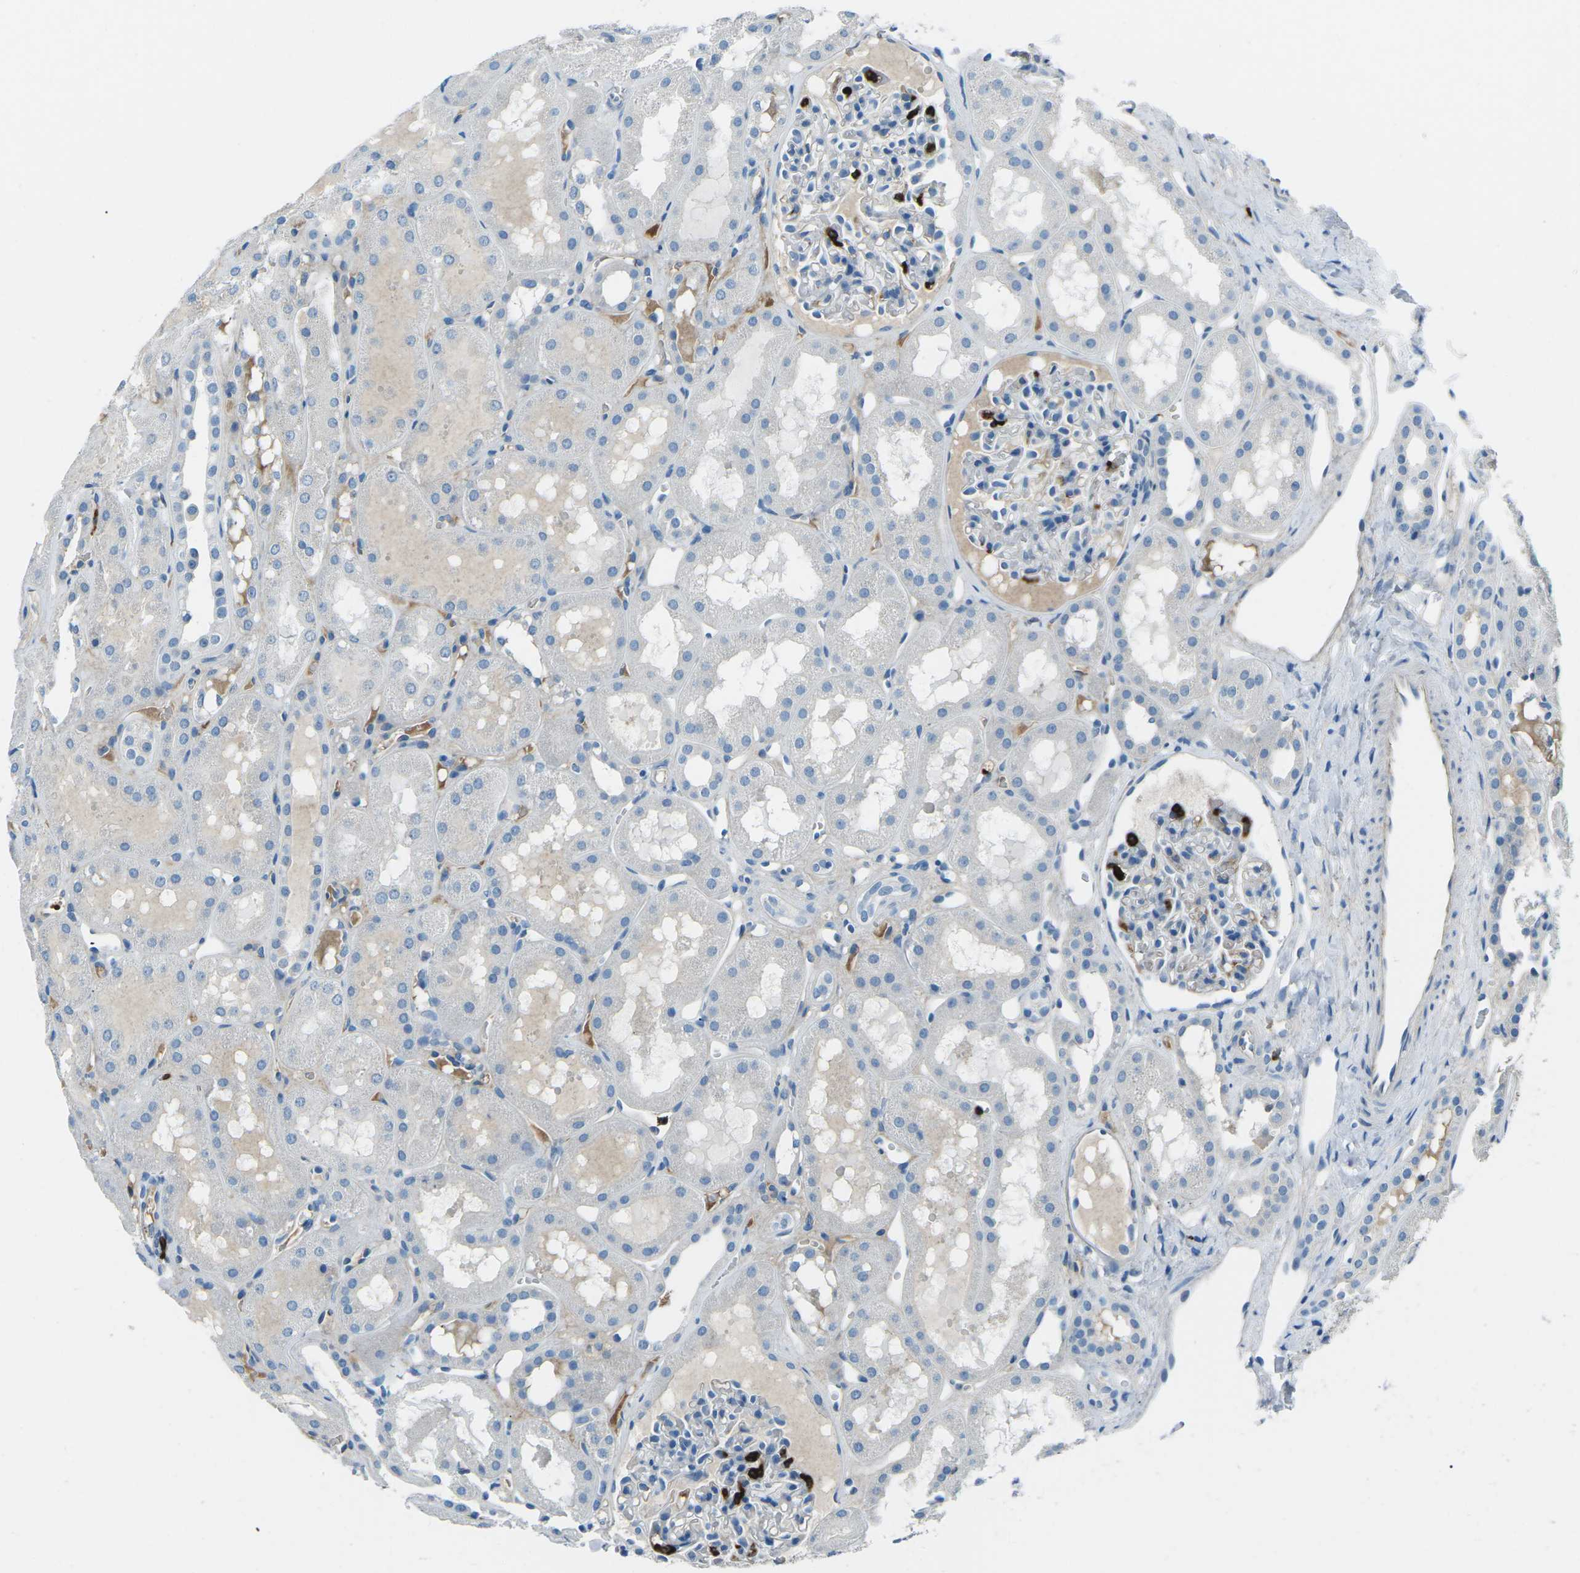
{"staining": {"intensity": "negative", "quantity": "none", "location": "none"}, "tissue": "kidney", "cell_type": "Cells in glomeruli", "image_type": "normal", "snomed": [{"axis": "morphology", "description": "Normal tissue, NOS"}, {"axis": "topography", "description": "Kidney"}, {"axis": "topography", "description": "Urinary bladder"}], "caption": "High magnification brightfield microscopy of normal kidney stained with DAB (brown) and counterstained with hematoxylin (blue): cells in glomeruli show no significant staining. (Stains: DAB (3,3'-diaminobenzidine) immunohistochemistry with hematoxylin counter stain, Microscopy: brightfield microscopy at high magnification).", "gene": "FCN1", "patient": {"sex": "male", "age": 16}}